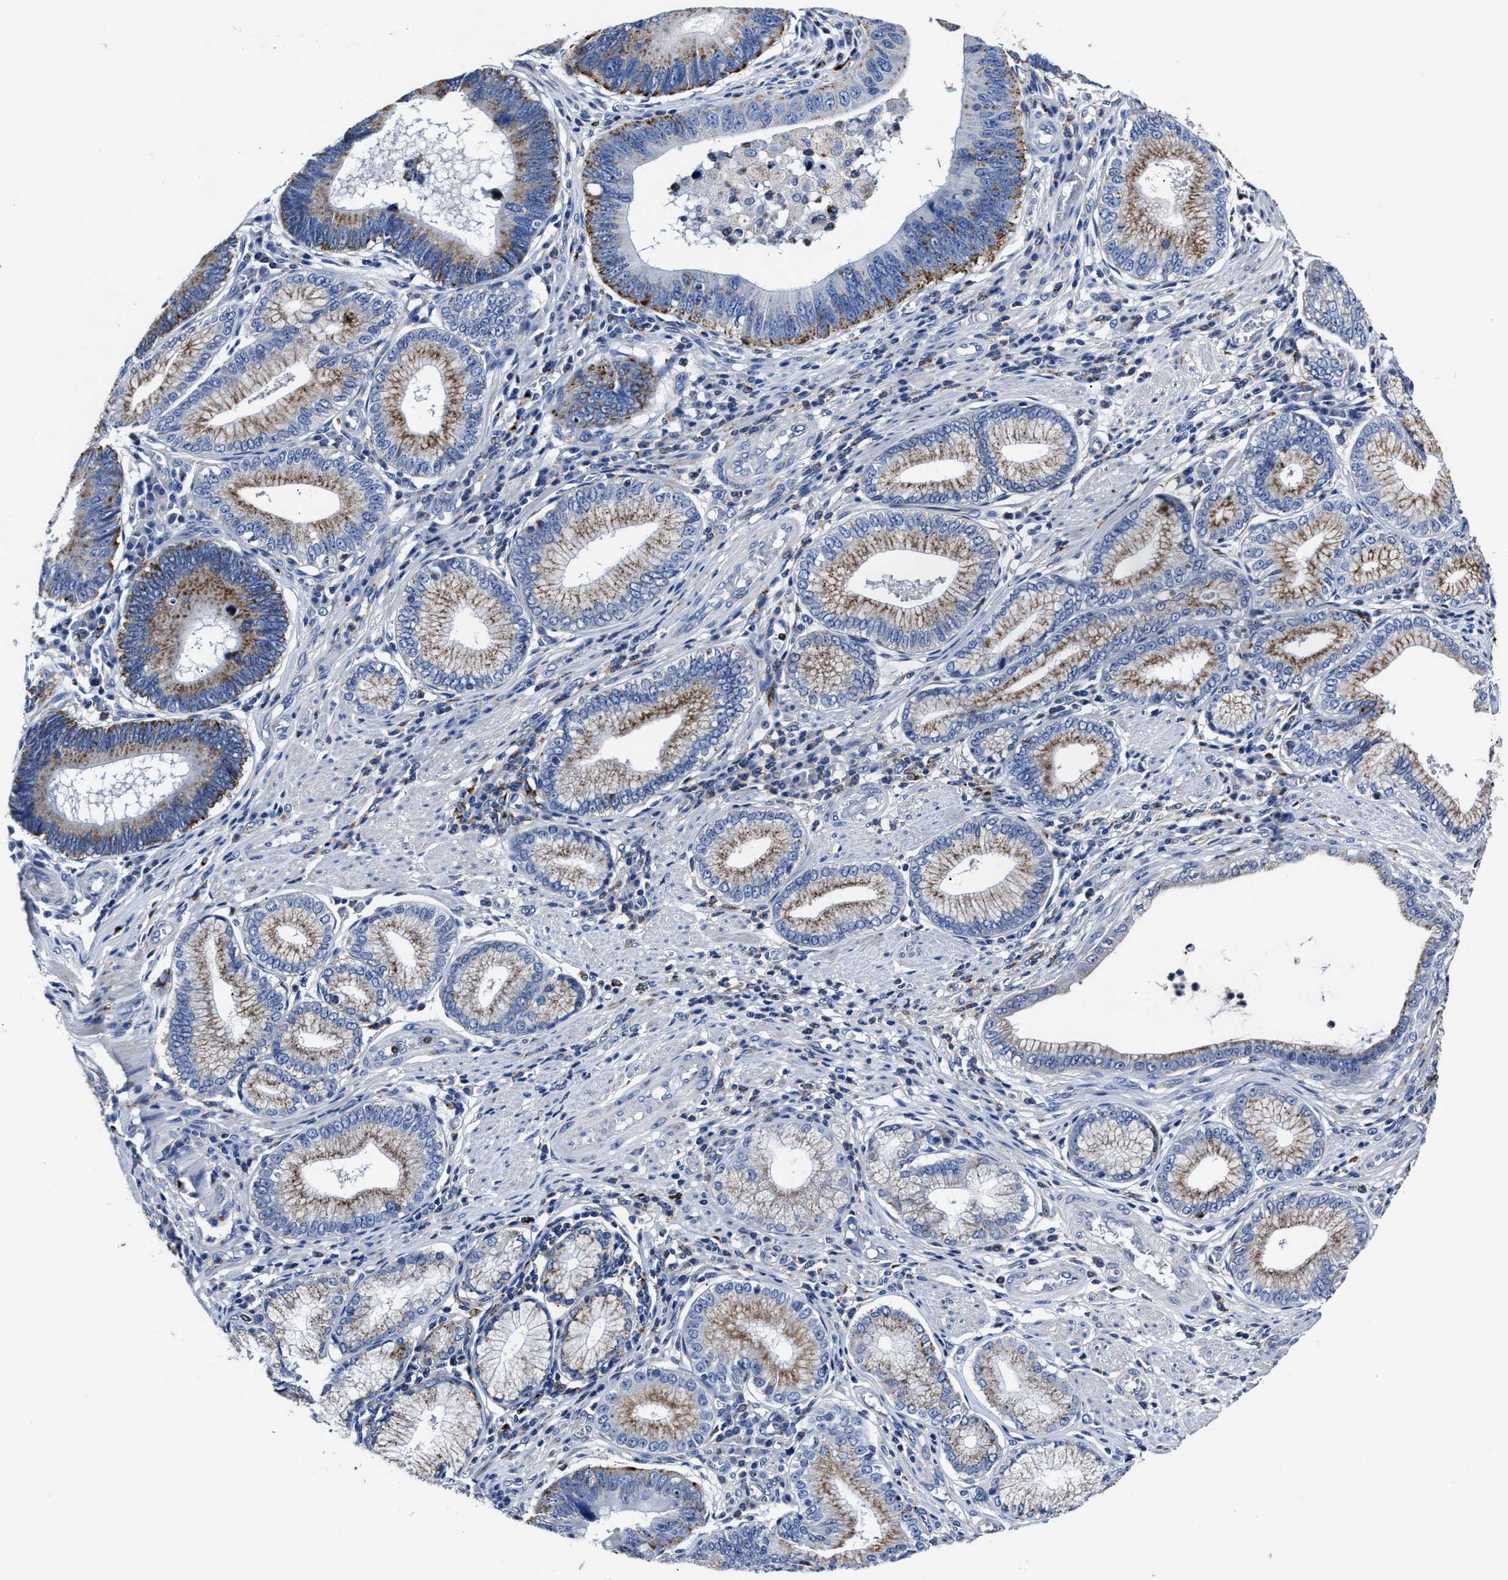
{"staining": {"intensity": "moderate", "quantity": ">75%", "location": "cytoplasmic/membranous"}, "tissue": "stomach cancer", "cell_type": "Tumor cells", "image_type": "cancer", "snomed": [{"axis": "morphology", "description": "Adenocarcinoma, NOS"}, {"axis": "topography", "description": "Stomach"}], "caption": "A photomicrograph of human adenocarcinoma (stomach) stained for a protein reveals moderate cytoplasmic/membranous brown staining in tumor cells.", "gene": "LAMTOR4", "patient": {"sex": "male", "age": 59}}